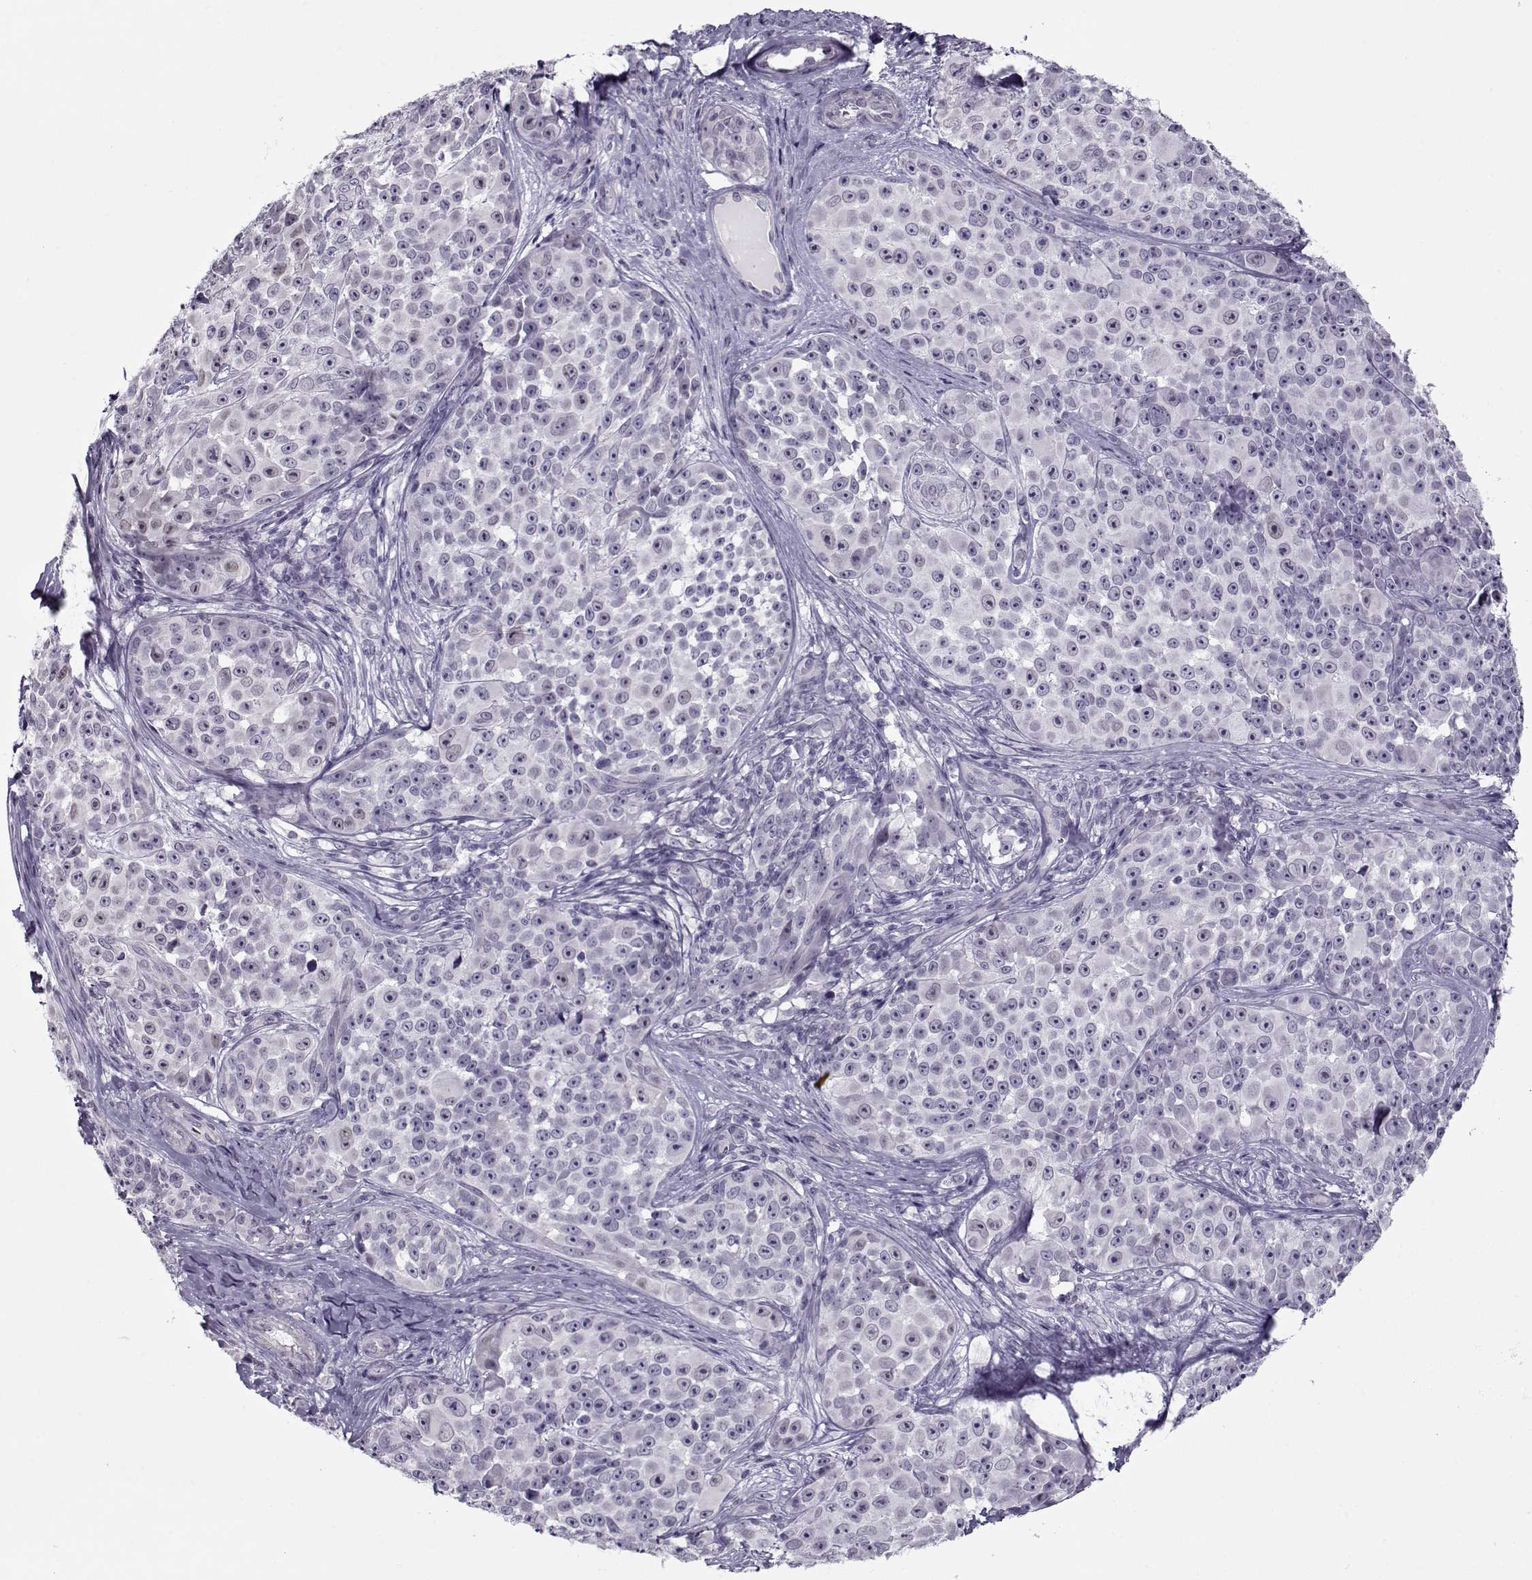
{"staining": {"intensity": "negative", "quantity": "none", "location": "none"}, "tissue": "melanoma", "cell_type": "Tumor cells", "image_type": "cancer", "snomed": [{"axis": "morphology", "description": "Malignant melanoma, NOS"}, {"axis": "topography", "description": "Skin"}], "caption": "Immunohistochemical staining of human malignant melanoma exhibits no significant staining in tumor cells.", "gene": "CIBAR1", "patient": {"sex": "female", "age": 88}}